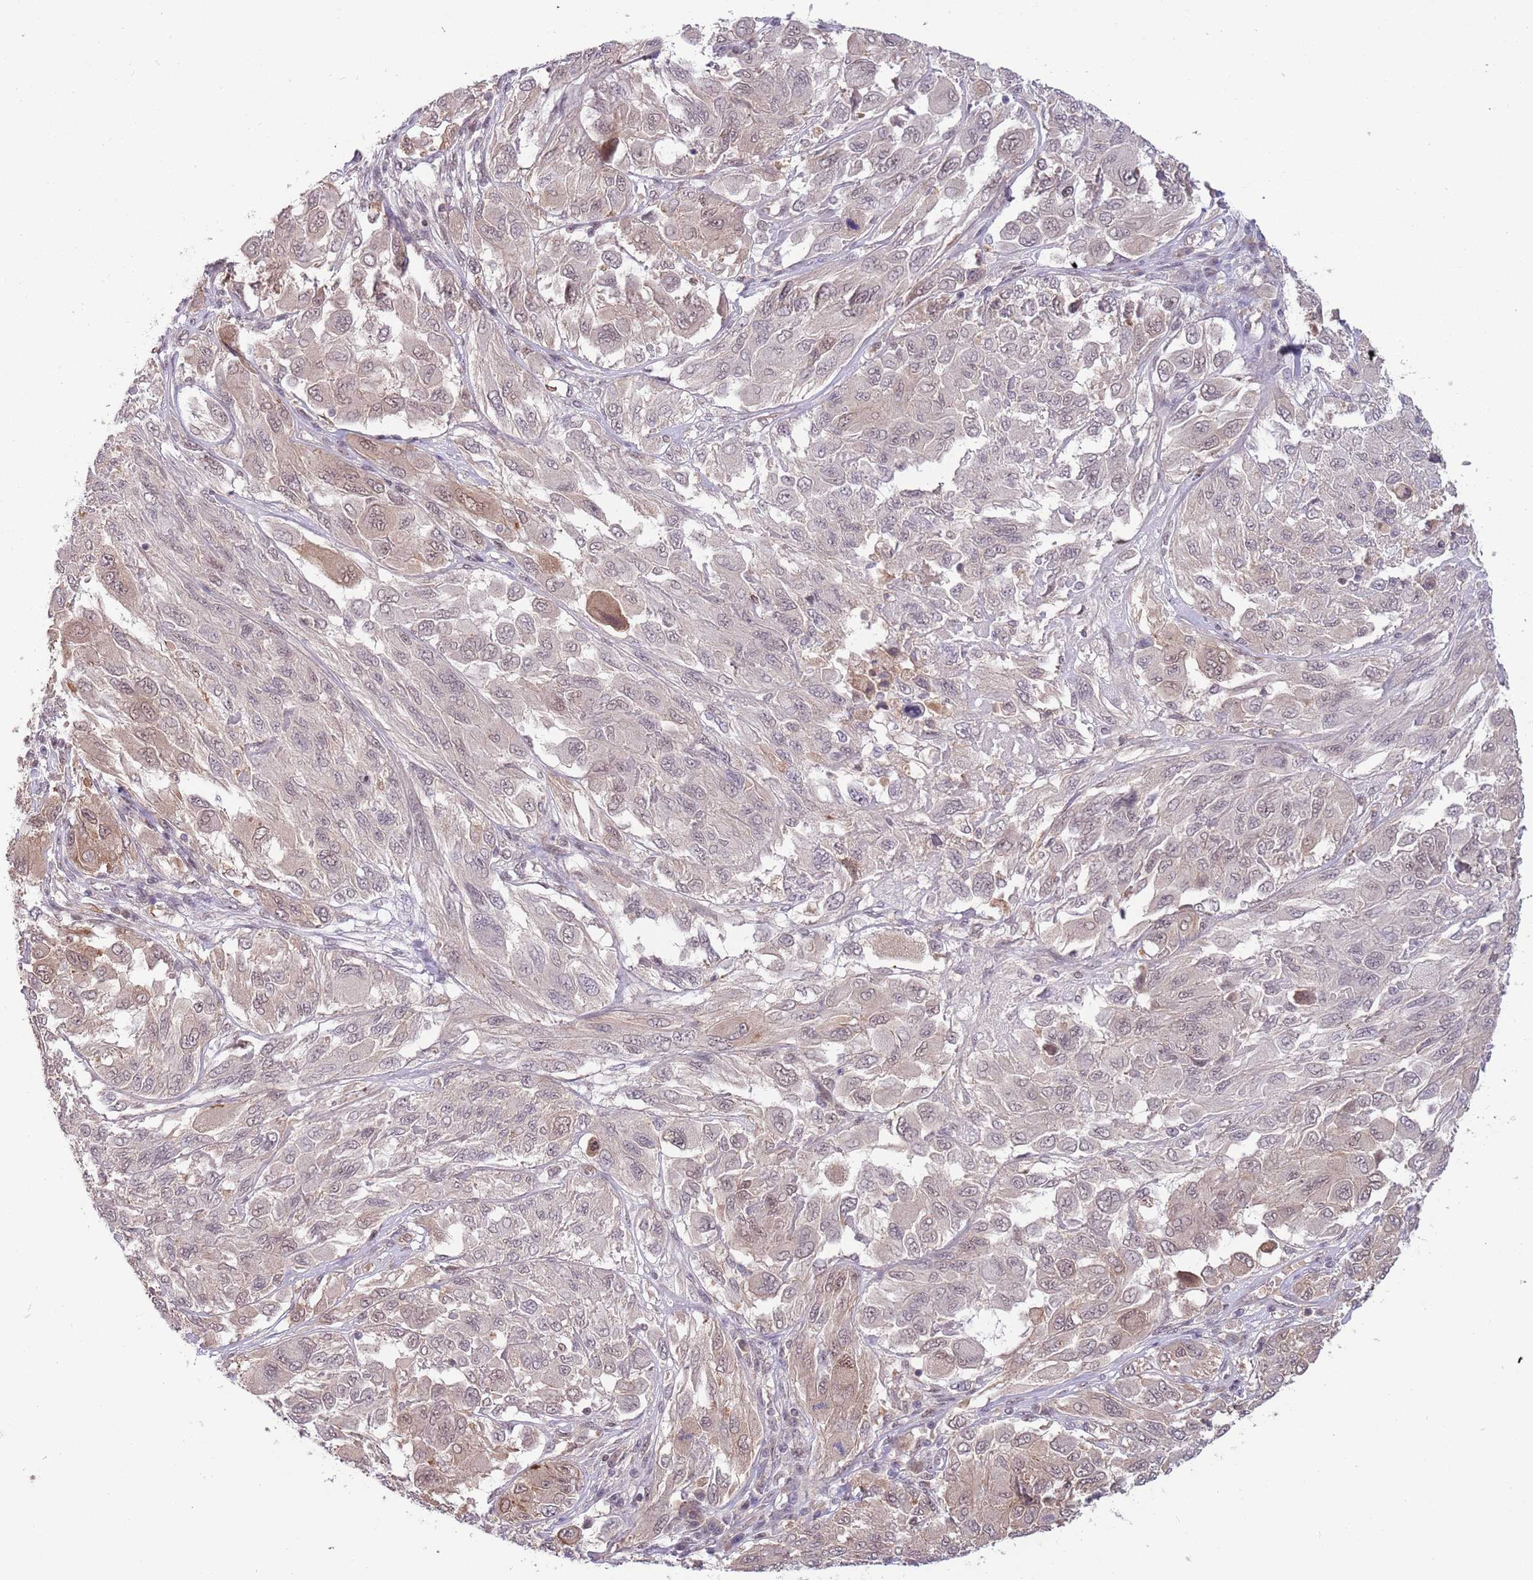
{"staining": {"intensity": "weak", "quantity": "25%-75%", "location": "nuclear"}, "tissue": "melanoma", "cell_type": "Tumor cells", "image_type": "cancer", "snomed": [{"axis": "morphology", "description": "Malignant melanoma, NOS"}, {"axis": "topography", "description": "Skin"}], "caption": "The histopathology image demonstrates immunohistochemical staining of malignant melanoma. There is weak nuclear positivity is seen in approximately 25%-75% of tumor cells.", "gene": "ZBTB7A", "patient": {"sex": "female", "age": 91}}